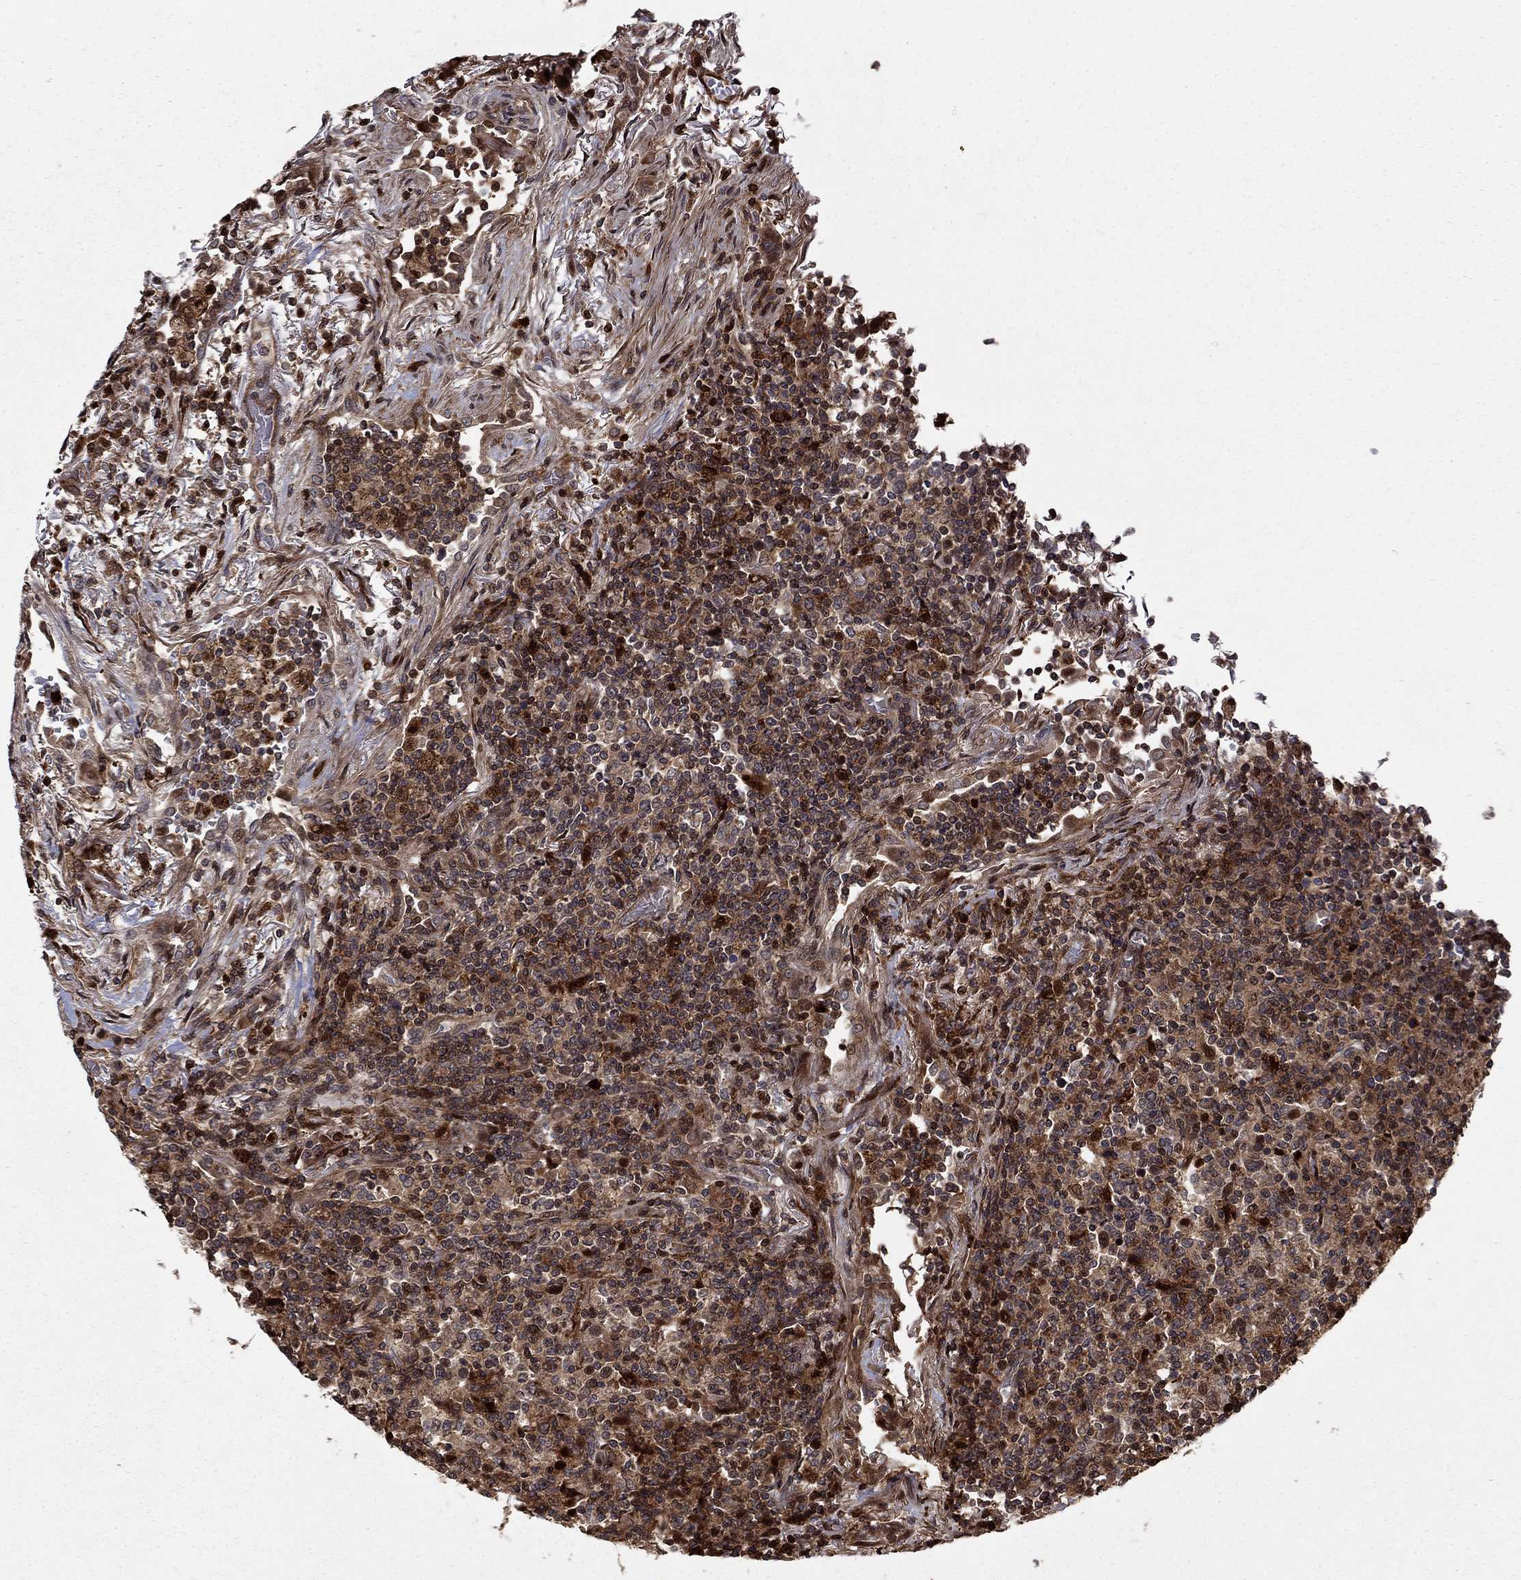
{"staining": {"intensity": "moderate", "quantity": ">75%", "location": "cytoplasmic/membranous"}, "tissue": "lymphoma", "cell_type": "Tumor cells", "image_type": "cancer", "snomed": [{"axis": "morphology", "description": "Malignant lymphoma, non-Hodgkin's type, High grade"}, {"axis": "topography", "description": "Lung"}], "caption": "Lymphoma stained with IHC exhibits moderate cytoplasmic/membranous expression in approximately >75% of tumor cells.", "gene": "LPCAT4", "patient": {"sex": "male", "age": 79}}